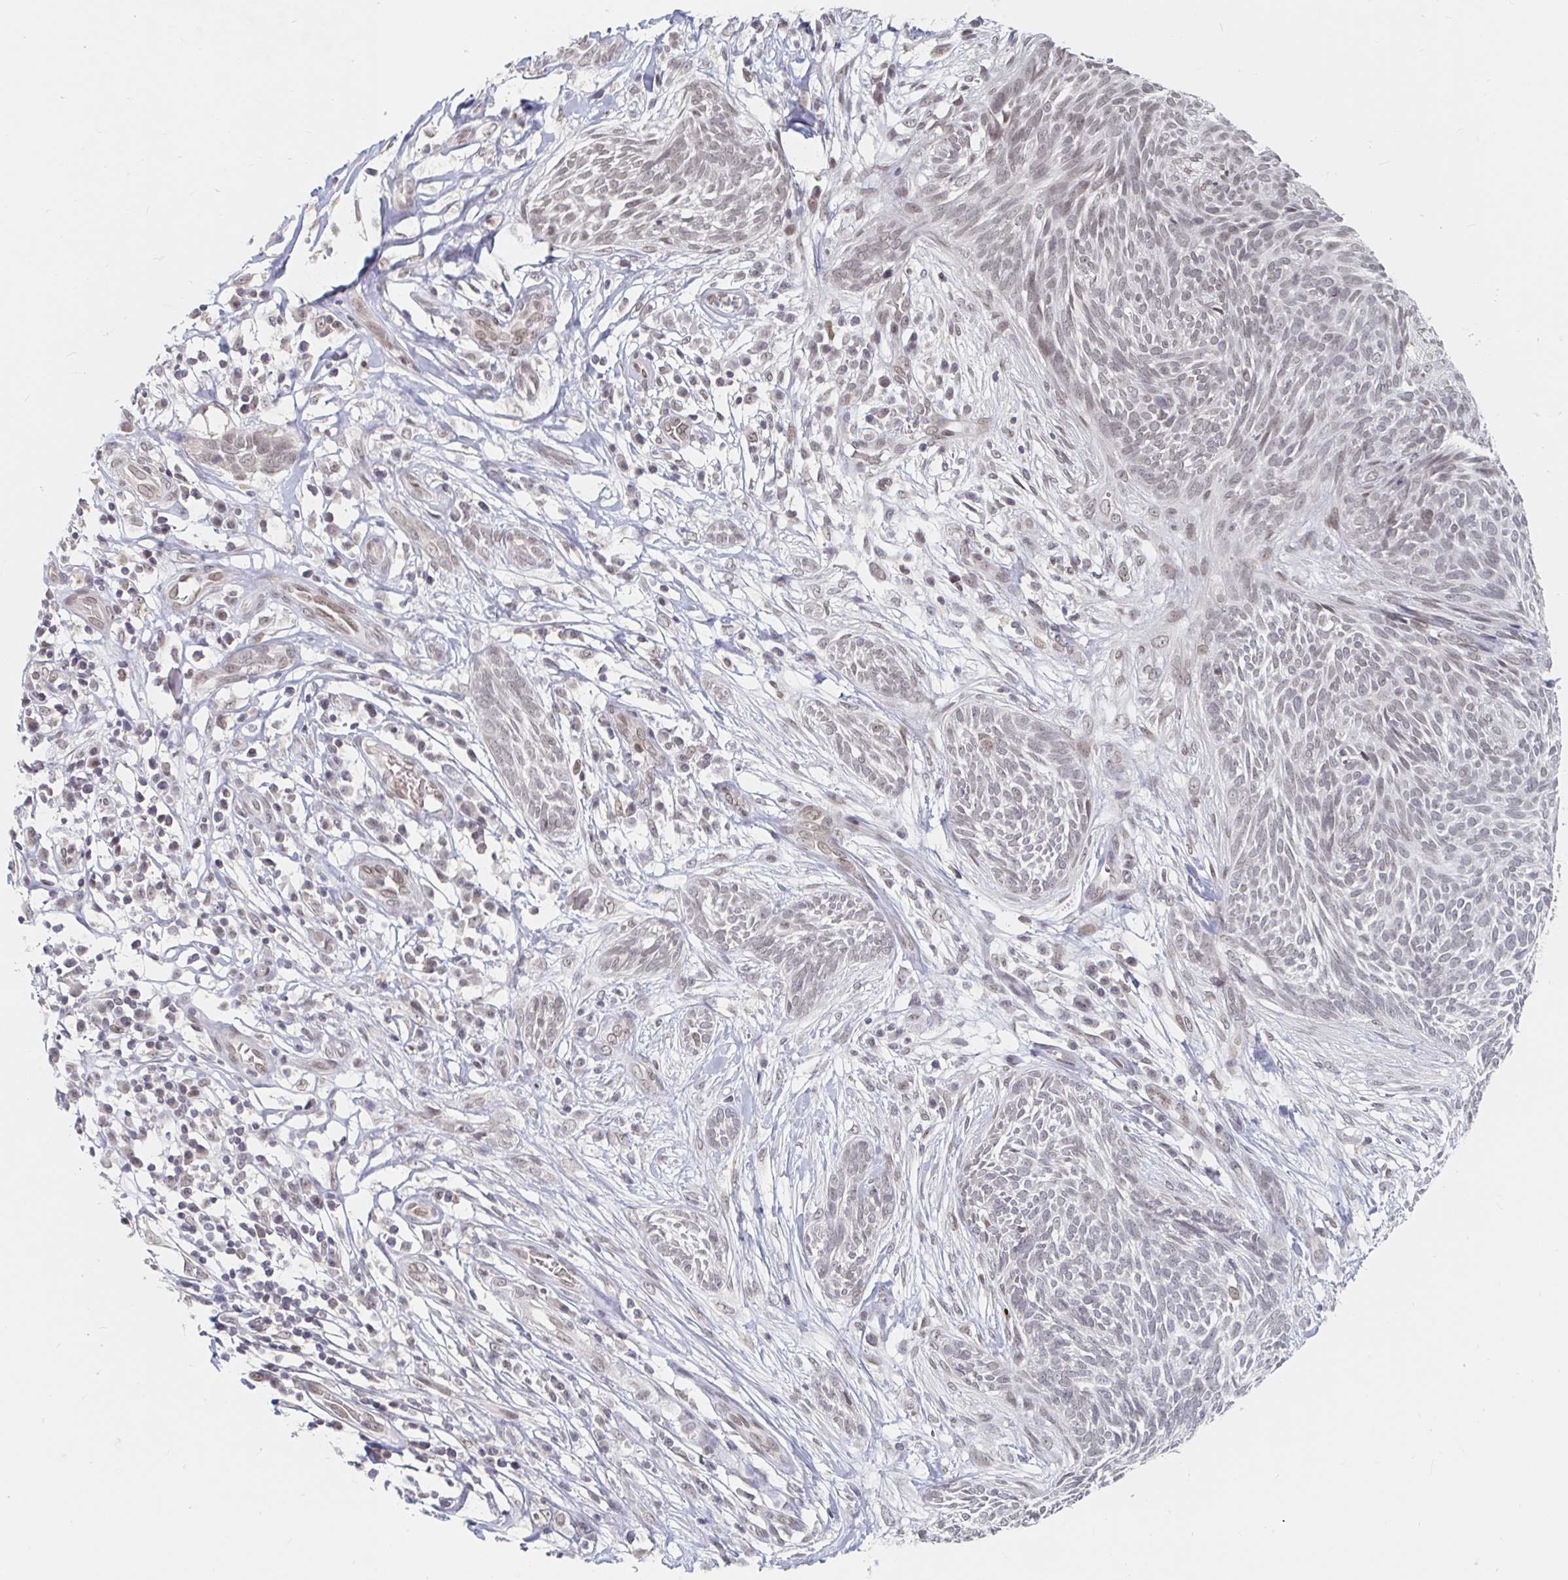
{"staining": {"intensity": "weak", "quantity": "<25%", "location": "nuclear"}, "tissue": "skin cancer", "cell_type": "Tumor cells", "image_type": "cancer", "snomed": [{"axis": "morphology", "description": "Basal cell carcinoma"}, {"axis": "topography", "description": "Skin"}, {"axis": "topography", "description": "Skin, foot"}], "caption": "Micrograph shows no significant protein staining in tumor cells of basal cell carcinoma (skin).", "gene": "CHD2", "patient": {"sex": "female", "age": 86}}